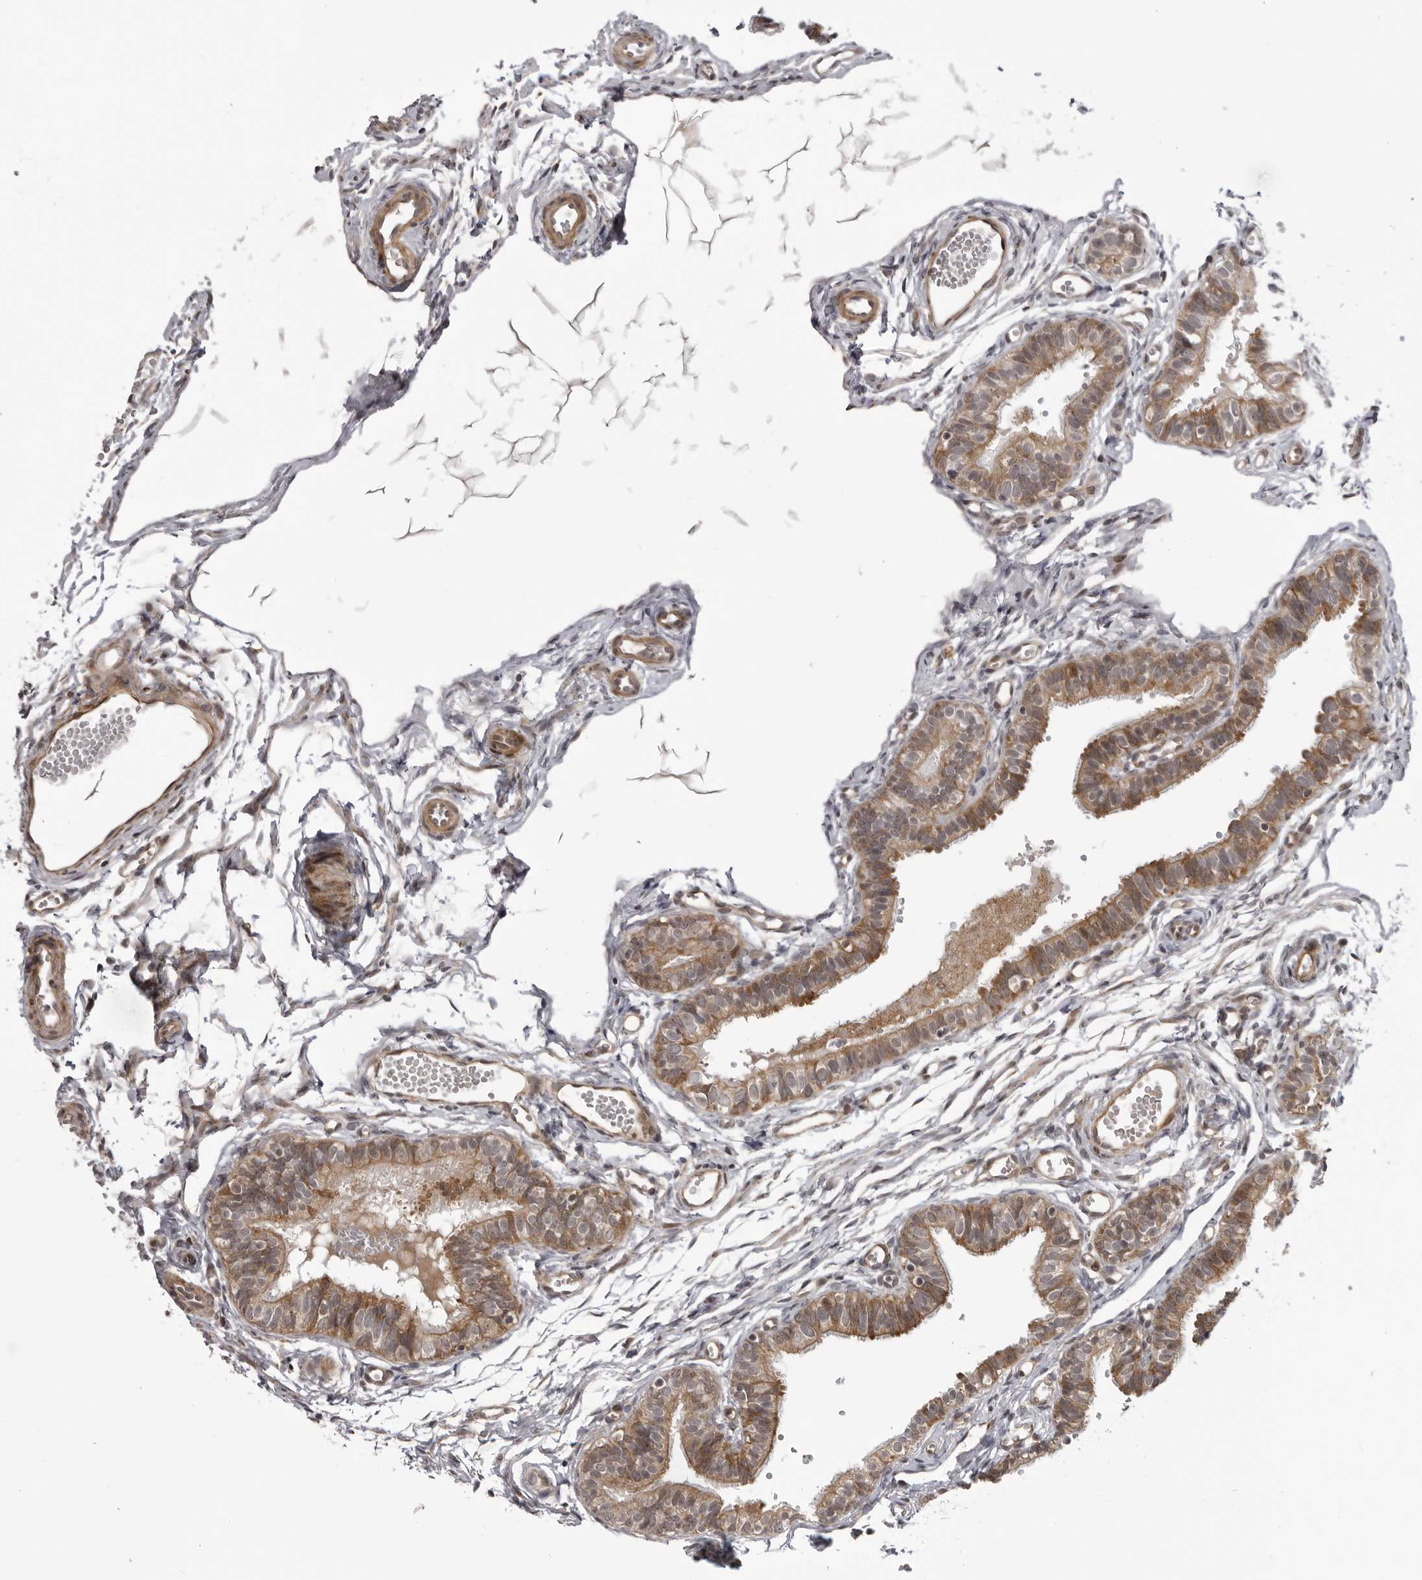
{"staining": {"intensity": "moderate", "quantity": ">75%", "location": "cytoplasmic/membranous"}, "tissue": "fallopian tube", "cell_type": "Glandular cells", "image_type": "normal", "snomed": [{"axis": "morphology", "description": "Normal tissue, NOS"}, {"axis": "topography", "description": "Fallopian tube"}, {"axis": "topography", "description": "Placenta"}], "caption": "Immunohistochemistry staining of benign fallopian tube, which exhibits medium levels of moderate cytoplasmic/membranous expression in about >75% of glandular cells indicating moderate cytoplasmic/membranous protein positivity. The staining was performed using DAB (brown) for protein detection and nuclei were counterstained in hematoxylin (blue).", "gene": "DNAH14", "patient": {"sex": "female", "age": 34}}